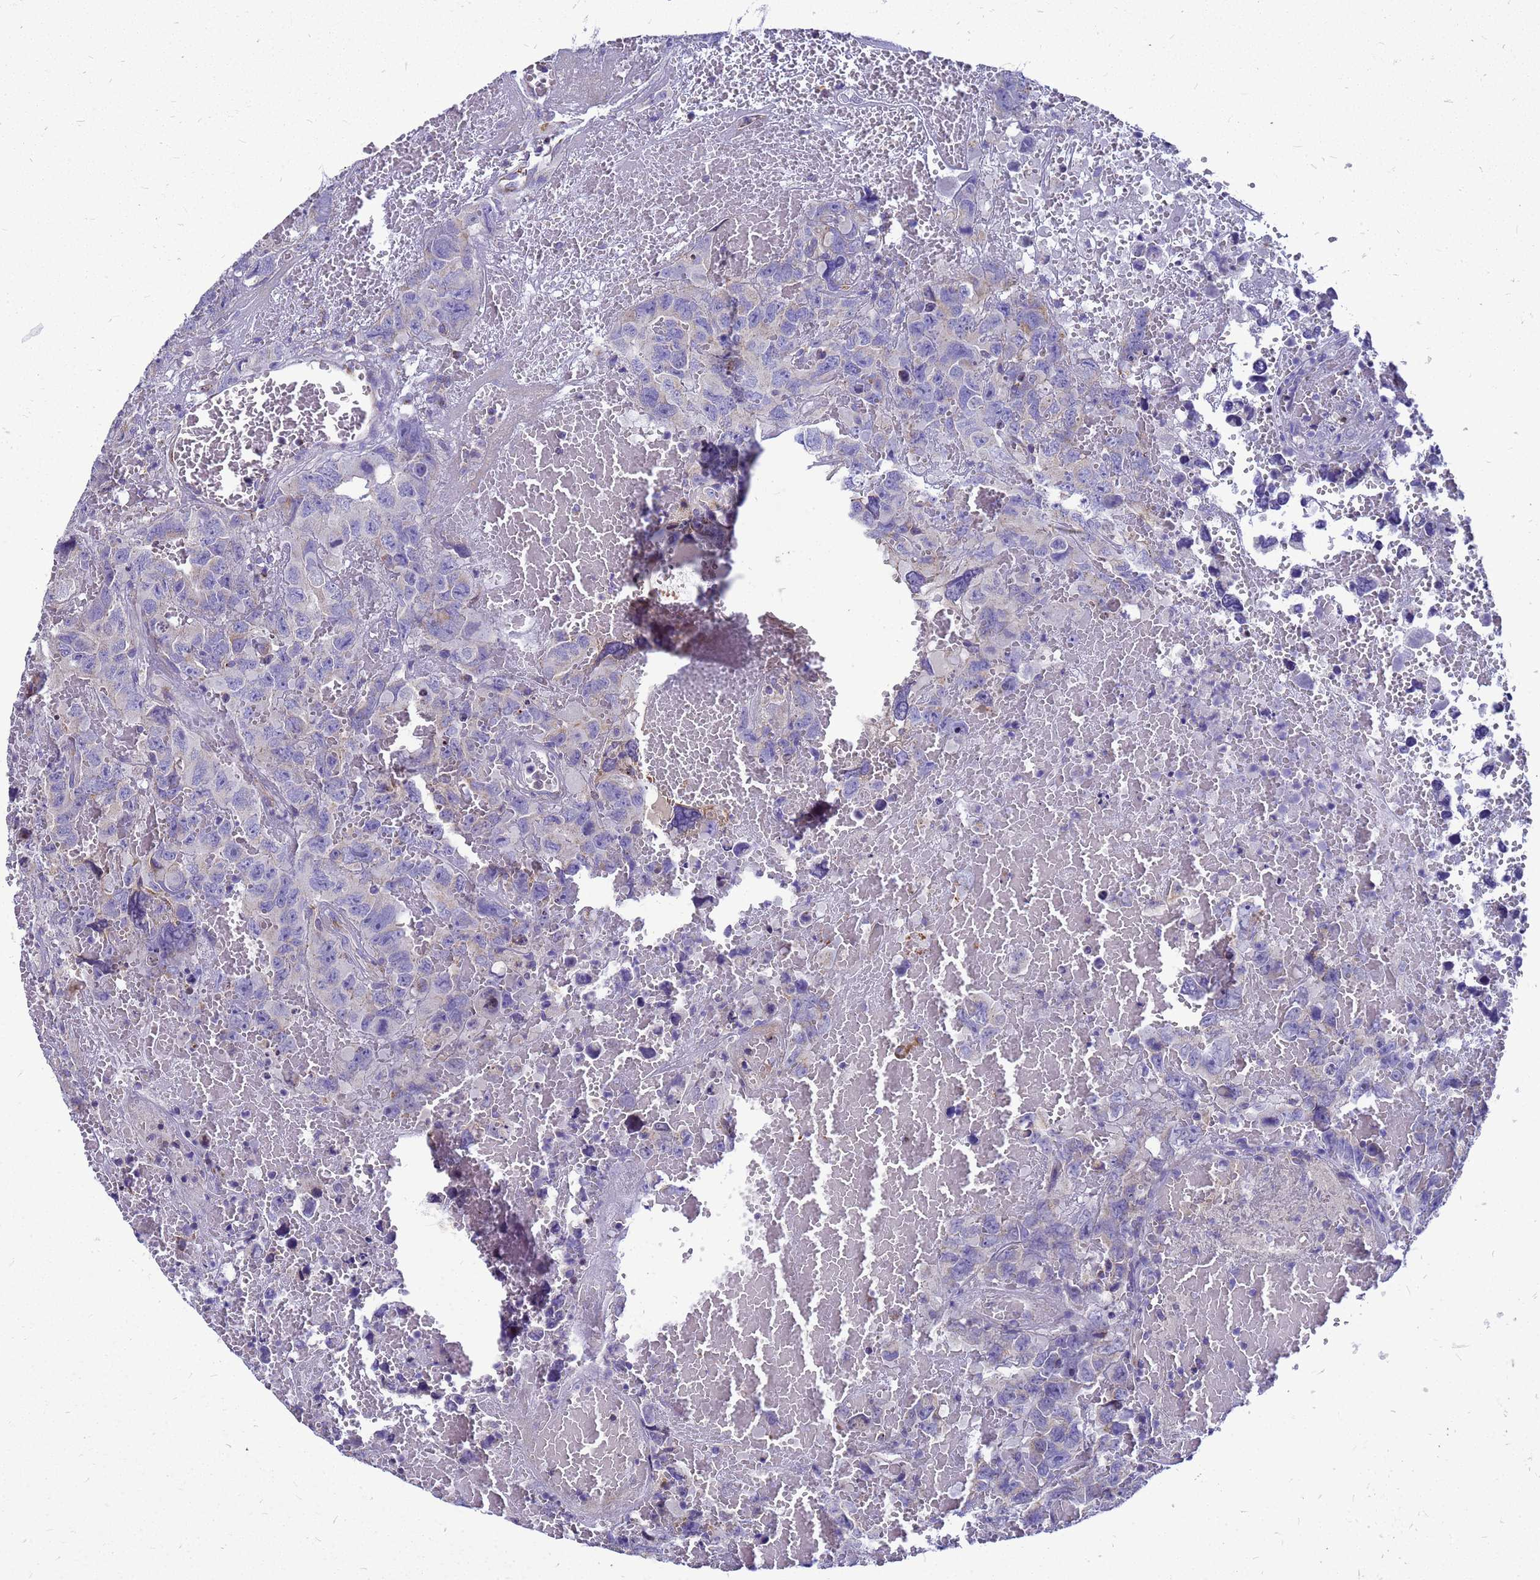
{"staining": {"intensity": "negative", "quantity": "none", "location": "none"}, "tissue": "testis cancer", "cell_type": "Tumor cells", "image_type": "cancer", "snomed": [{"axis": "morphology", "description": "Carcinoma, Embryonal, NOS"}, {"axis": "topography", "description": "Testis"}], "caption": "High power microscopy image of an immunohistochemistry photomicrograph of testis embryonal carcinoma, revealing no significant positivity in tumor cells.", "gene": "CMC4", "patient": {"sex": "male", "age": 45}}